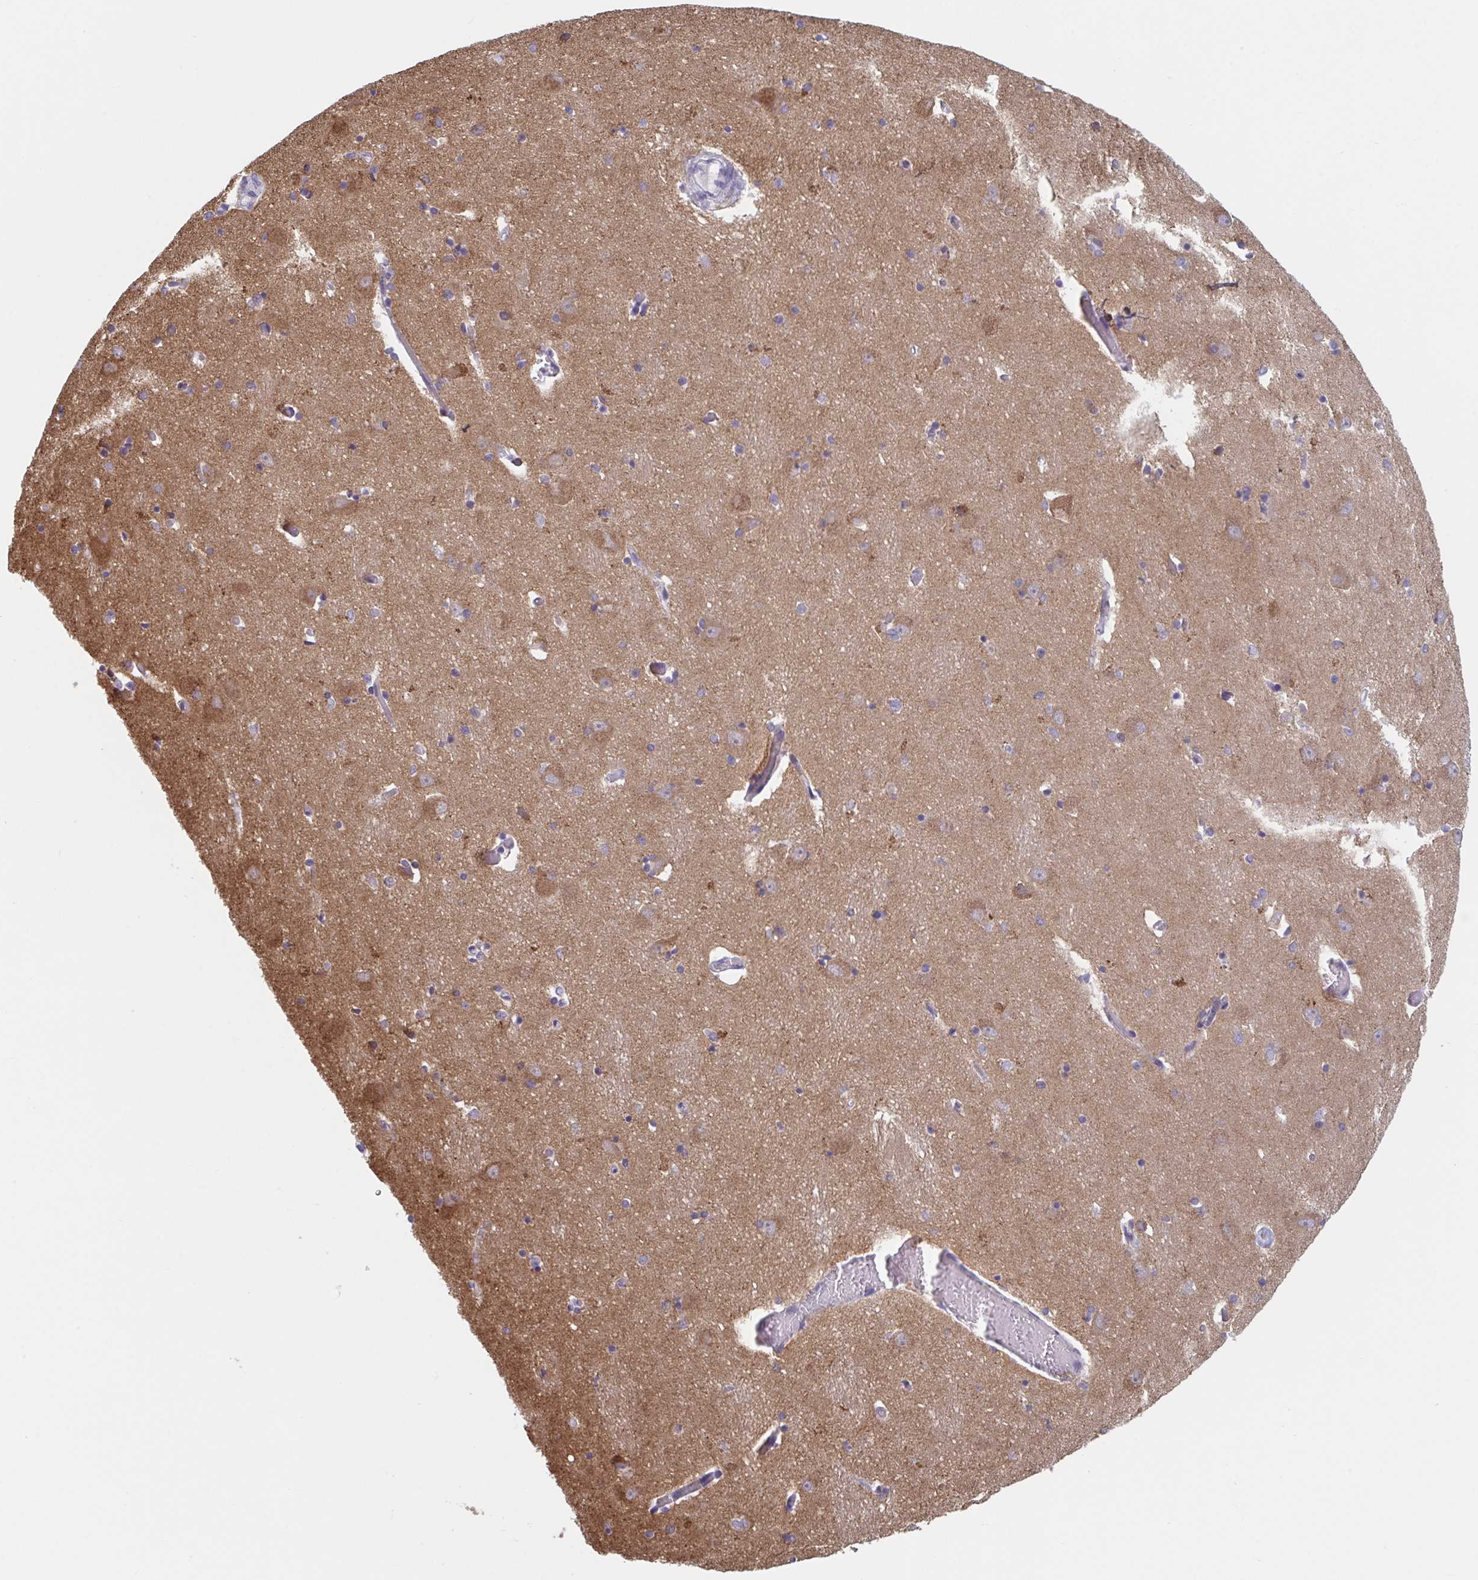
{"staining": {"intensity": "negative", "quantity": "none", "location": "none"}, "tissue": "caudate", "cell_type": "Glial cells", "image_type": "normal", "snomed": [{"axis": "morphology", "description": "Normal tissue, NOS"}, {"axis": "topography", "description": "Lateral ventricle wall"}, {"axis": "topography", "description": "Hippocampus"}], "caption": "An IHC micrograph of unremarkable caudate is shown. There is no staining in glial cells of caudate.", "gene": "NIPSNAP1", "patient": {"sex": "female", "age": 63}}